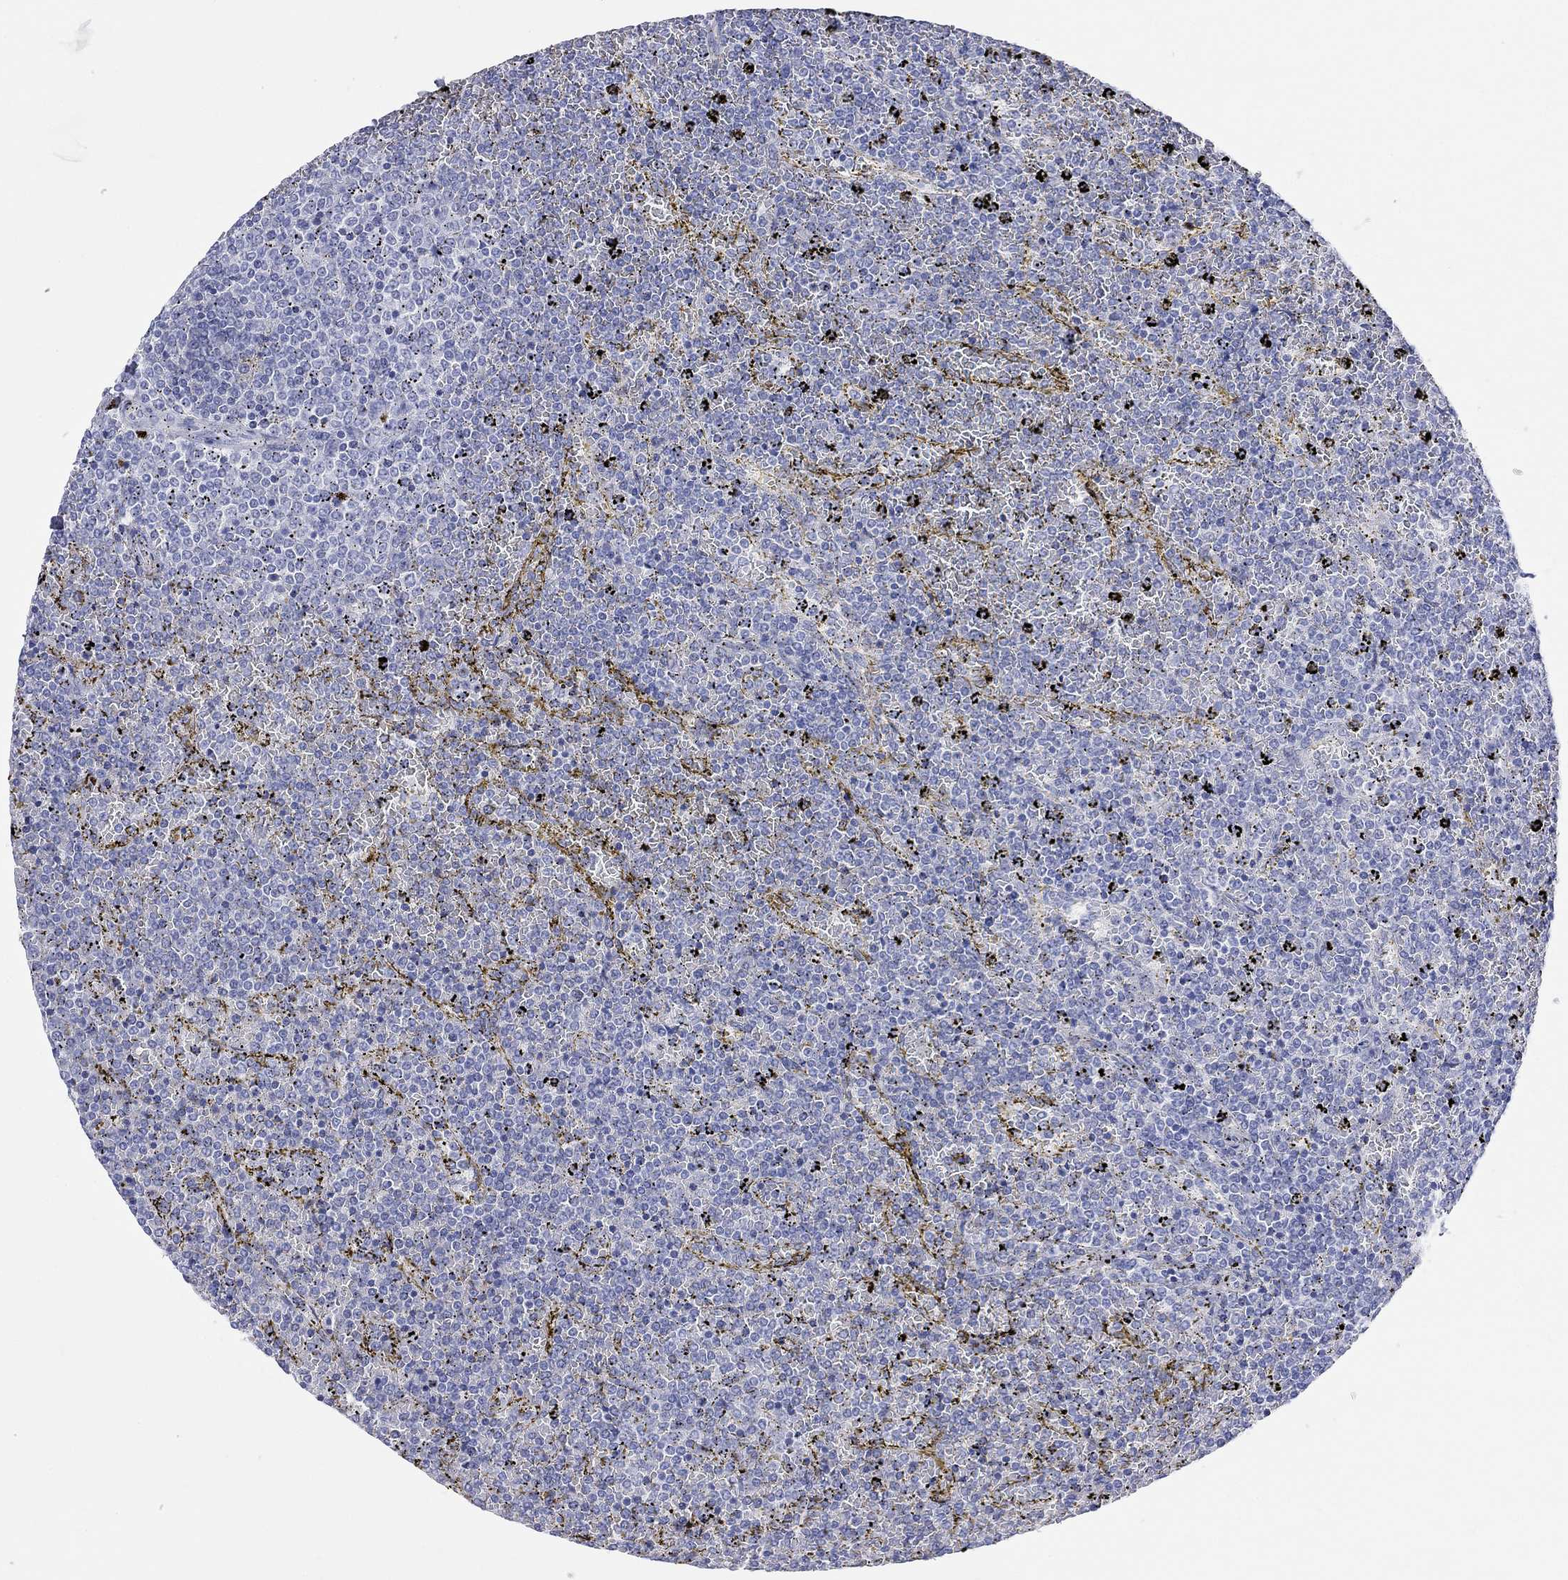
{"staining": {"intensity": "negative", "quantity": "none", "location": "none"}, "tissue": "lymphoma", "cell_type": "Tumor cells", "image_type": "cancer", "snomed": [{"axis": "morphology", "description": "Malignant lymphoma, non-Hodgkin's type, Low grade"}, {"axis": "topography", "description": "Spleen"}], "caption": "DAB immunohistochemical staining of human malignant lymphoma, non-Hodgkin's type (low-grade) exhibits no significant staining in tumor cells. (Stains: DAB (3,3'-diaminobenzidine) IHC with hematoxylin counter stain, Microscopy: brightfield microscopy at high magnification).", "gene": "SPATA9", "patient": {"sex": "female", "age": 77}}